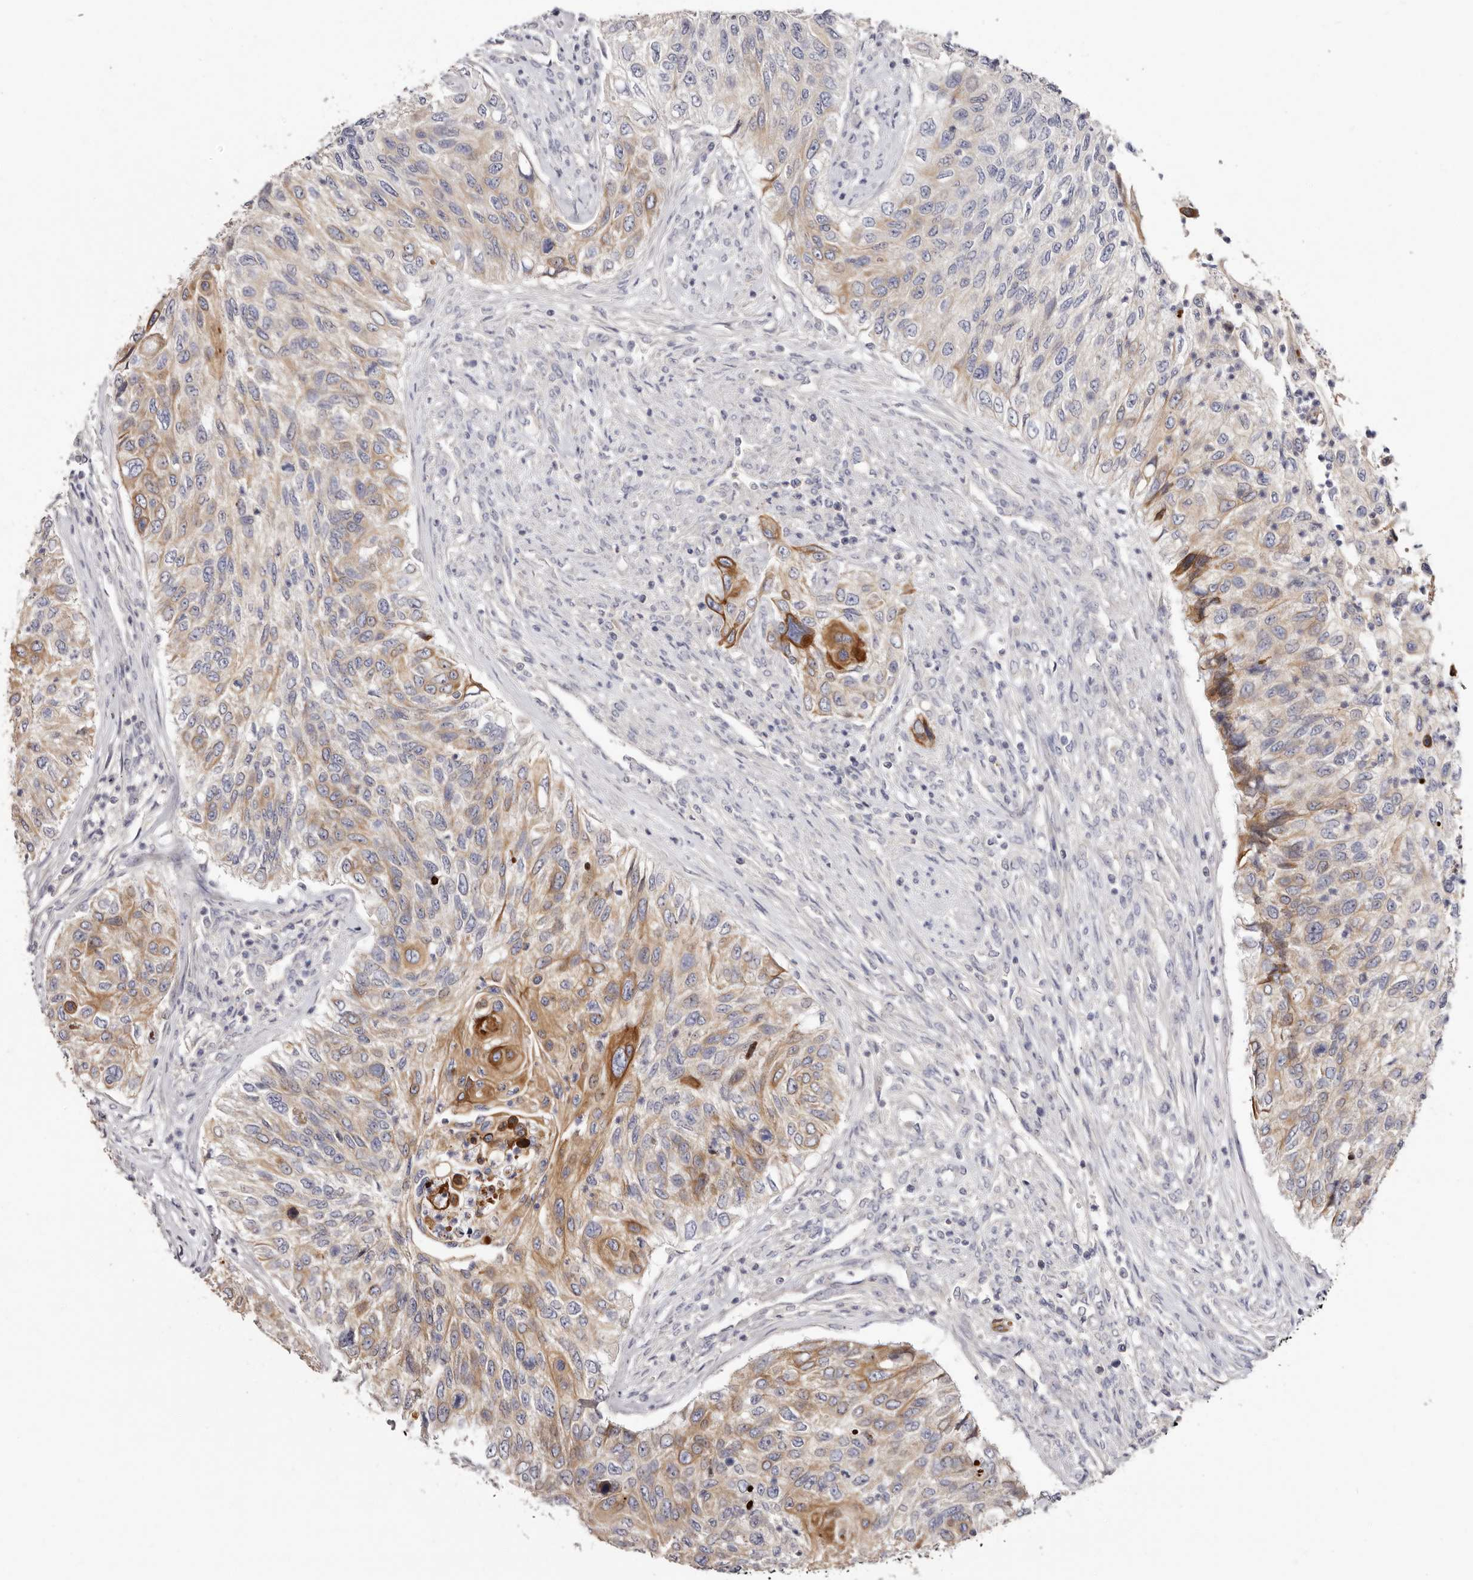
{"staining": {"intensity": "moderate", "quantity": "25%-75%", "location": "cytoplasmic/membranous"}, "tissue": "urothelial cancer", "cell_type": "Tumor cells", "image_type": "cancer", "snomed": [{"axis": "morphology", "description": "Urothelial carcinoma, High grade"}, {"axis": "topography", "description": "Urinary bladder"}], "caption": "Protein analysis of urothelial carcinoma (high-grade) tissue shows moderate cytoplasmic/membranous staining in about 25%-75% of tumor cells. The staining was performed using DAB, with brown indicating positive protein expression. Nuclei are stained blue with hematoxylin.", "gene": "STK16", "patient": {"sex": "female", "age": 60}}